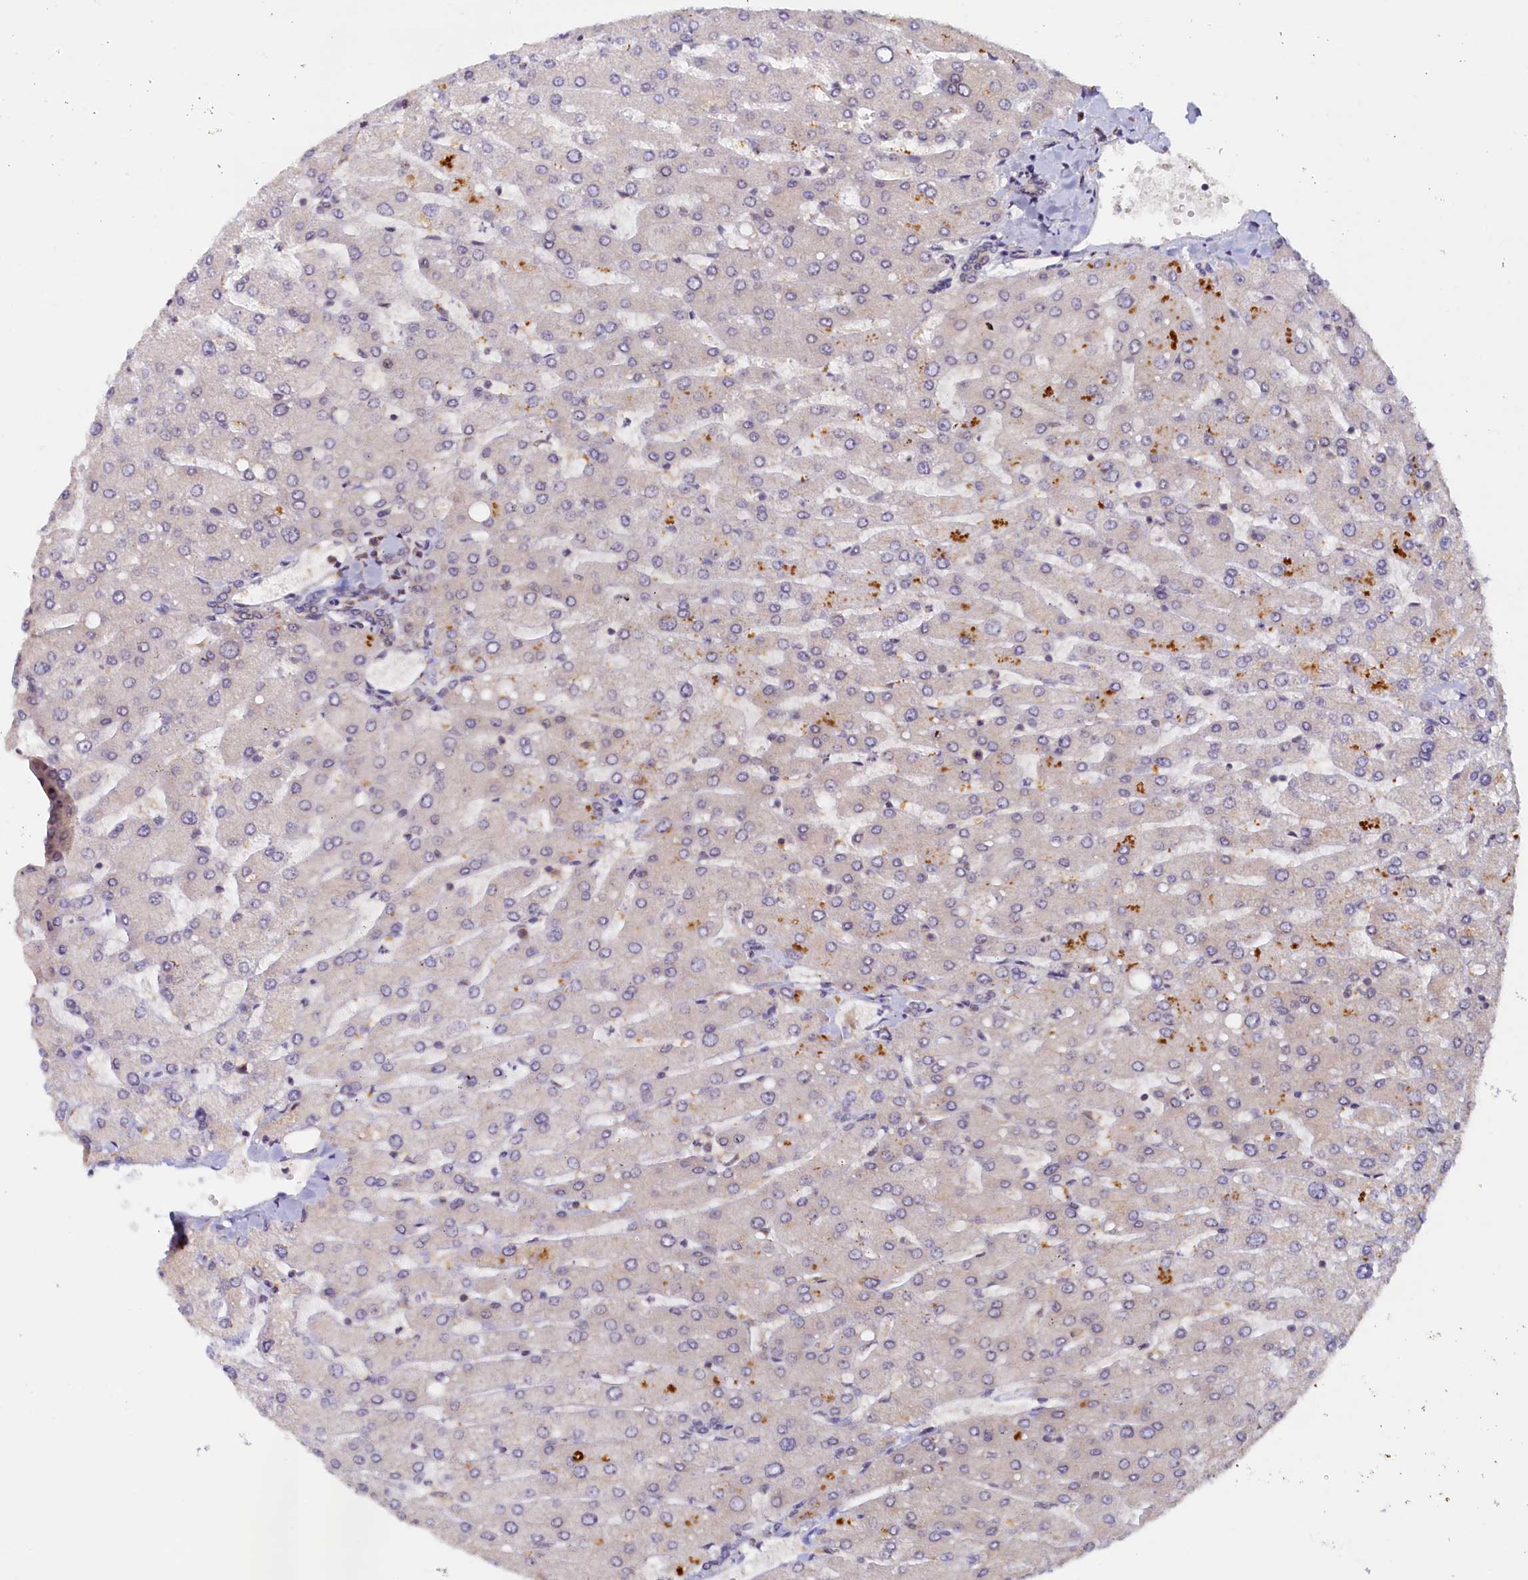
{"staining": {"intensity": "negative", "quantity": "none", "location": "none"}, "tissue": "liver", "cell_type": "Cholangiocytes", "image_type": "normal", "snomed": [{"axis": "morphology", "description": "Normal tissue, NOS"}, {"axis": "topography", "description": "Liver"}], "caption": "Immunohistochemical staining of unremarkable human liver displays no significant expression in cholangiocytes.", "gene": "PAAF1", "patient": {"sex": "male", "age": 55}}